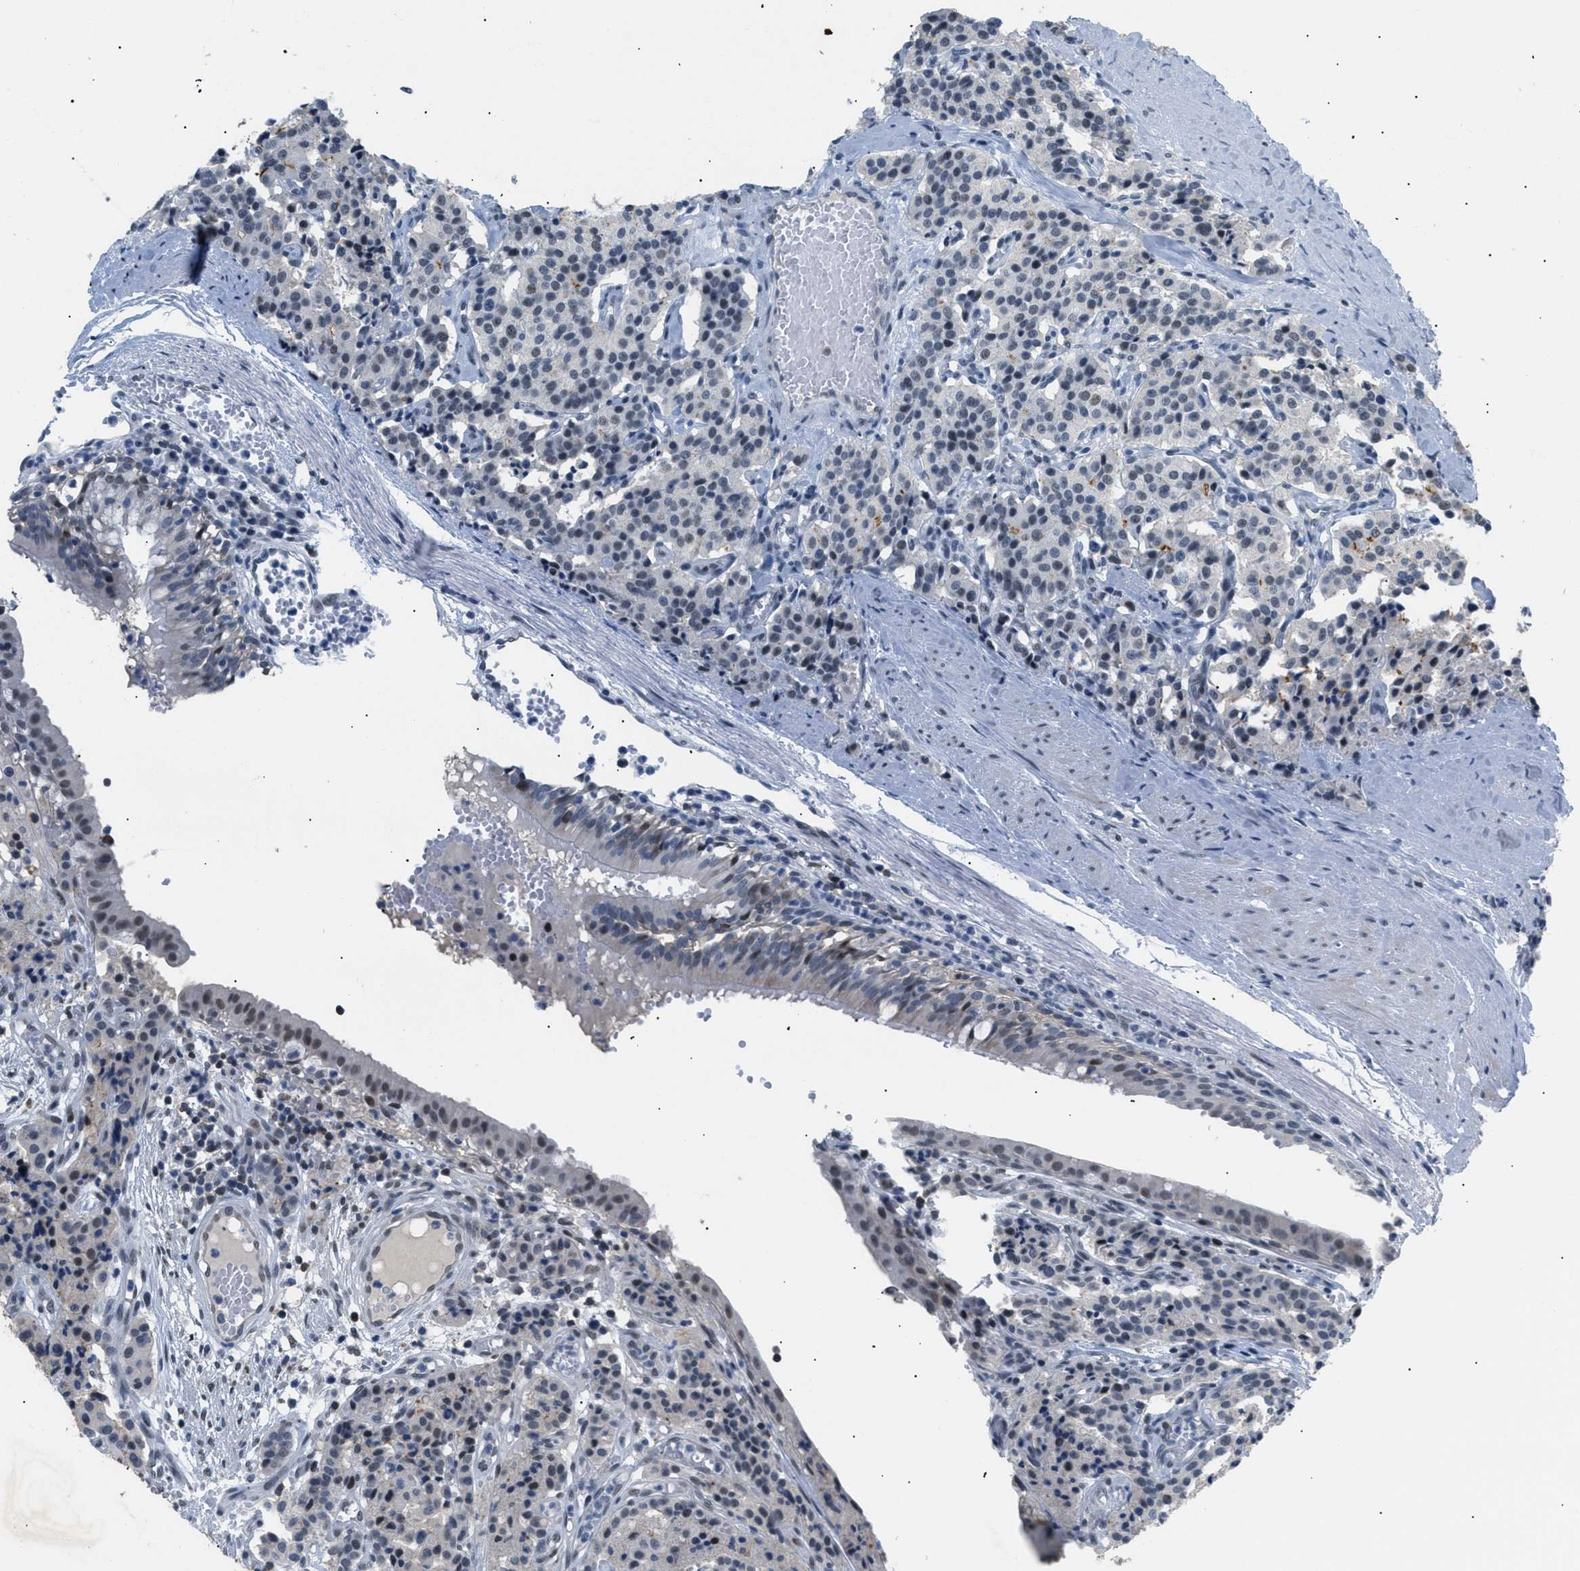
{"staining": {"intensity": "moderate", "quantity": "<25%", "location": "cytoplasmic/membranous"}, "tissue": "carcinoid", "cell_type": "Tumor cells", "image_type": "cancer", "snomed": [{"axis": "morphology", "description": "Carcinoid, malignant, NOS"}, {"axis": "topography", "description": "Lung"}], "caption": "DAB (3,3'-diaminobenzidine) immunohistochemical staining of carcinoid (malignant) reveals moderate cytoplasmic/membranous protein staining in approximately <25% of tumor cells.", "gene": "KCNC3", "patient": {"sex": "male", "age": 30}}